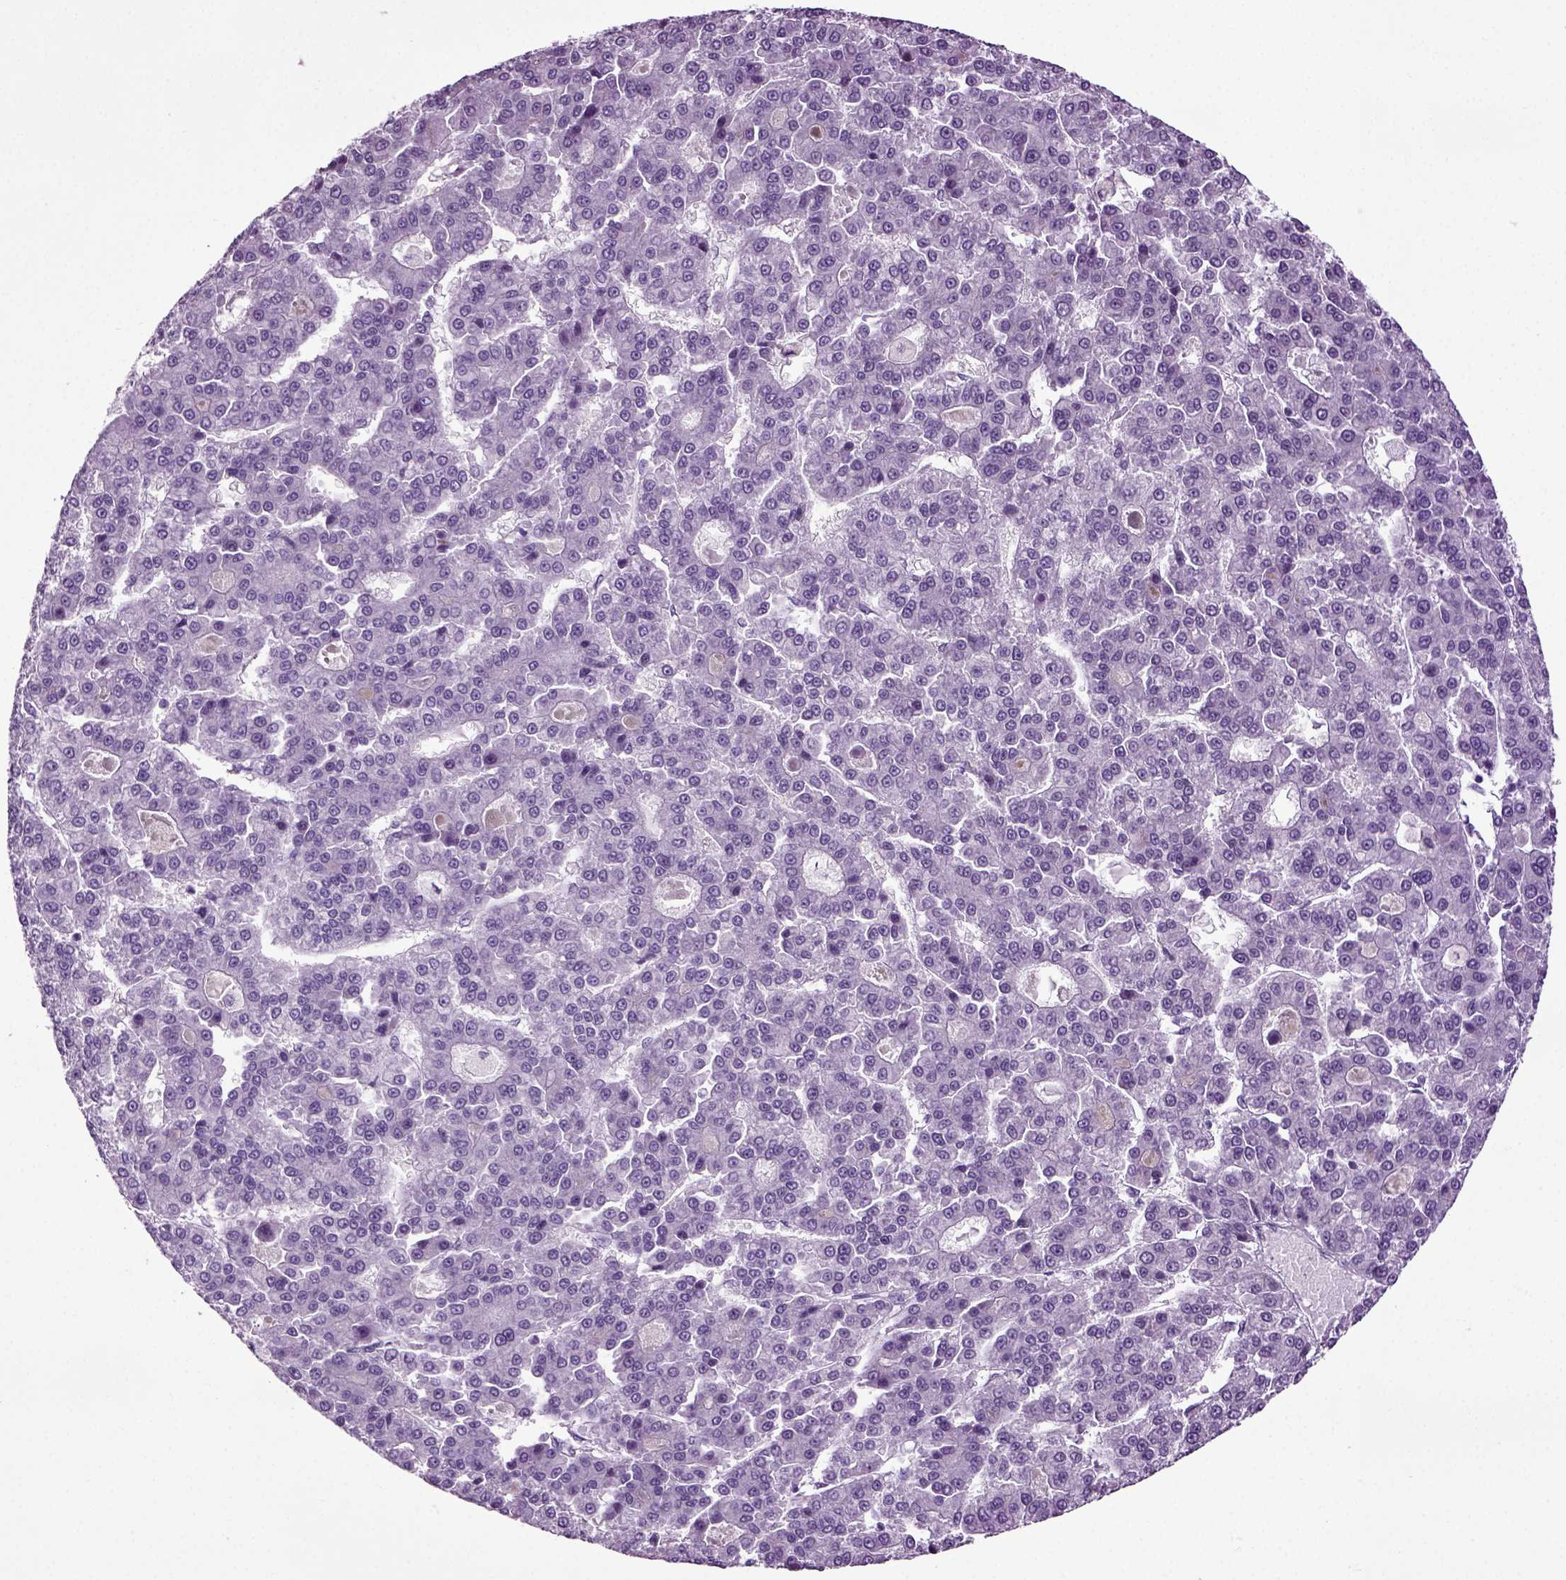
{"staining": {"intensity": "negative", "quantity": "none", "location": "none"}, "tissue": "liver cancer", "cell_type": "Tumor cells", "image_type": "cancer", "snomed": [{"axis": "morphology", "description": "Carcinoma, Hepatocellular, NOS"}, {"axis": "topography", "description": "Liver"}], "caption": "Immunohistochemistry (IHC) photomicrograph of liver cancer (hepatocellular carcinoma) stained for a protein (brown), which demonstrates no positivity in tumor cells.", "gene": "RFX3", "patient": {"sex": "male", "age": 70}}